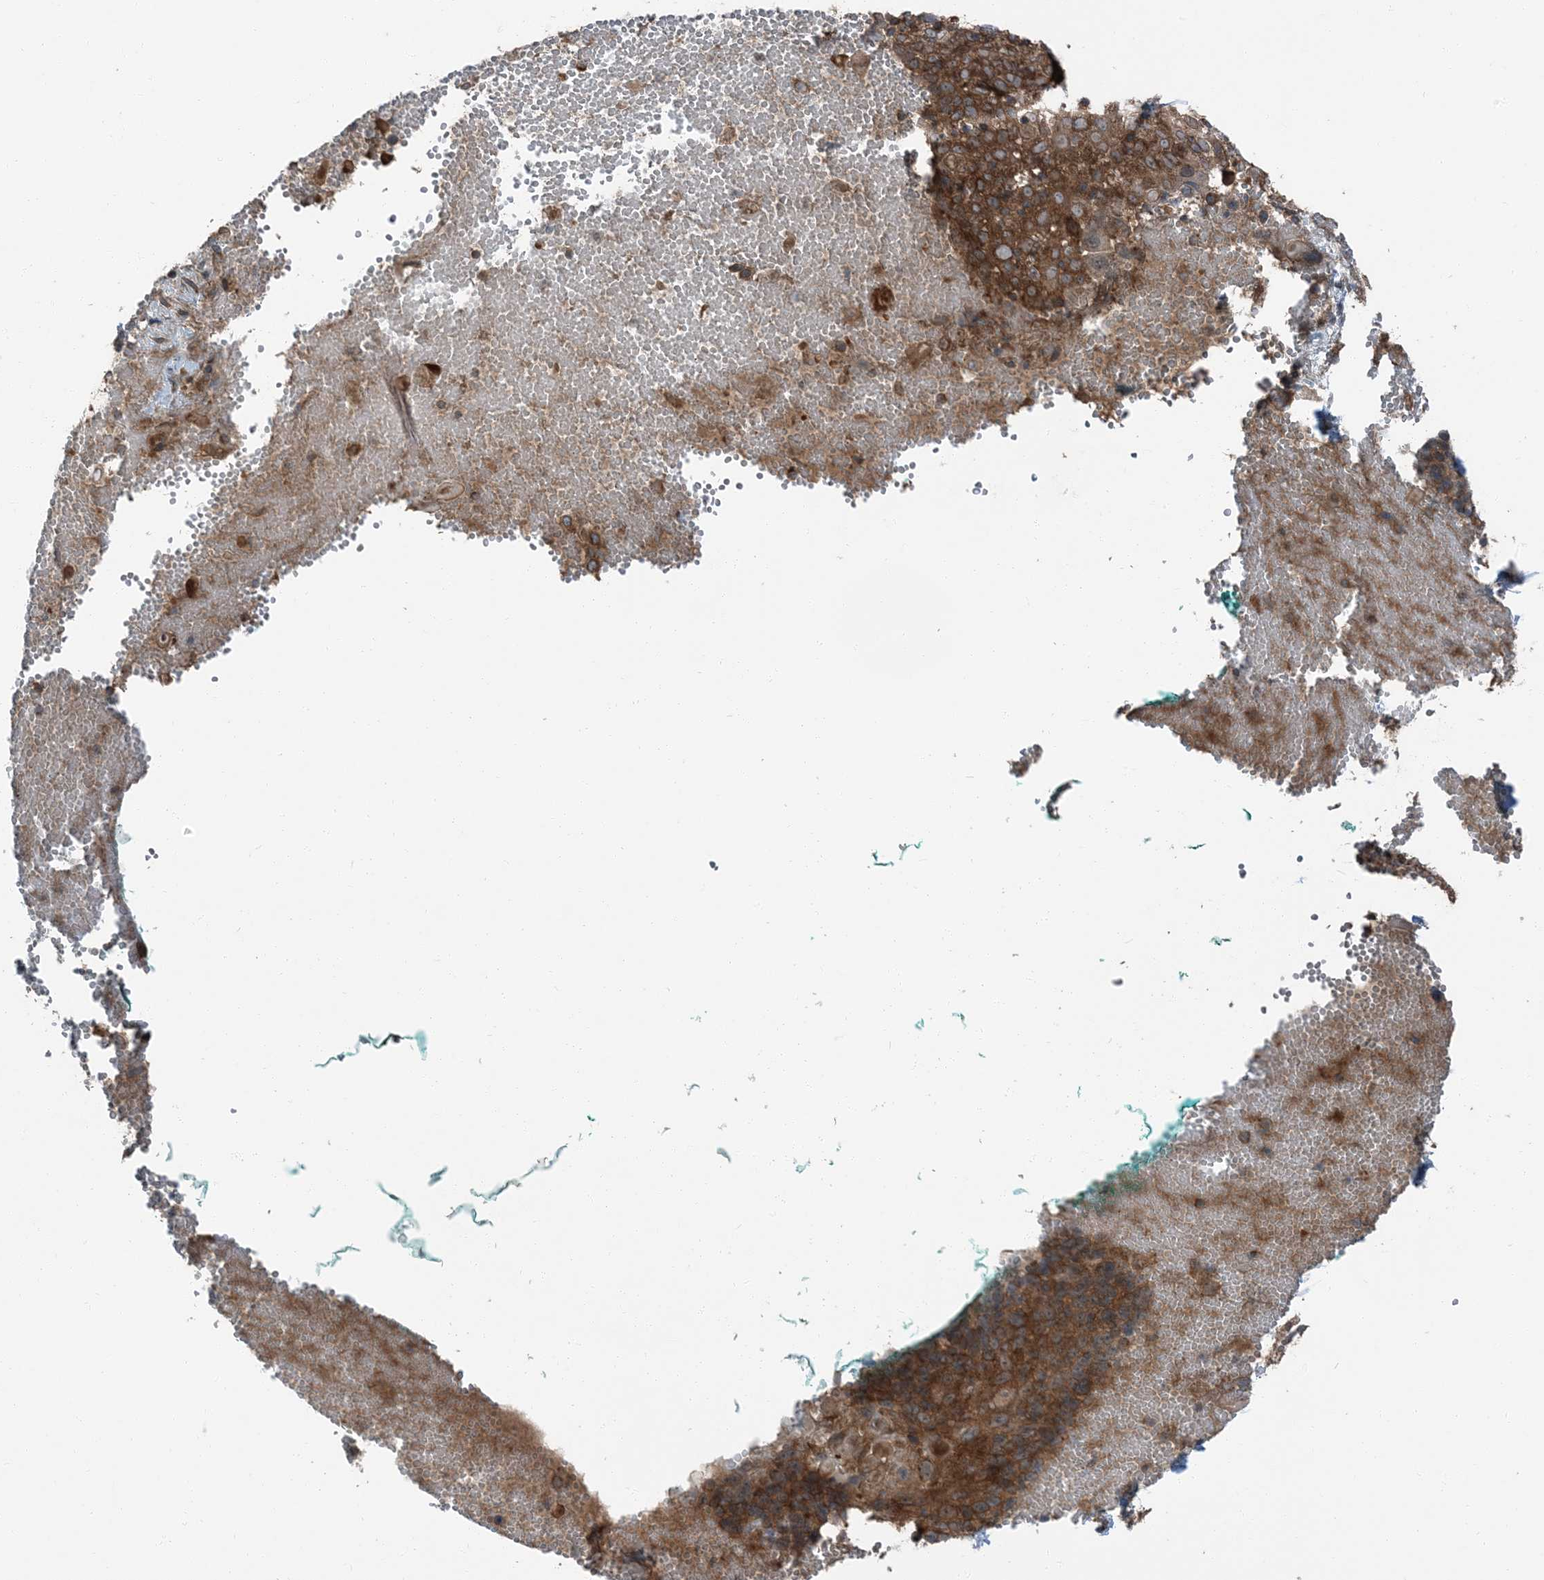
{"staining": {"intensity": "moderate", "quantity": ">75%", "location": "cytoplasmic/membranous"}, "tissue": "cervical cancer", "cell_type": "Tumor cells", "image_type": "cancer", "snomed": [{"axis": "morphology", "description": "Squamous cell carcinoma, NOS"}, {"axis": "topography", "description": "Cervix"}], "caption": "This micrograph displays IHC staining of human cervical cancer, with medium moderate cytoplasmic/membranous staining in approximately >75% of tumor cells.", "gene": "RAB3GAP1", "patient": {"sex": "female", "age": 74}}